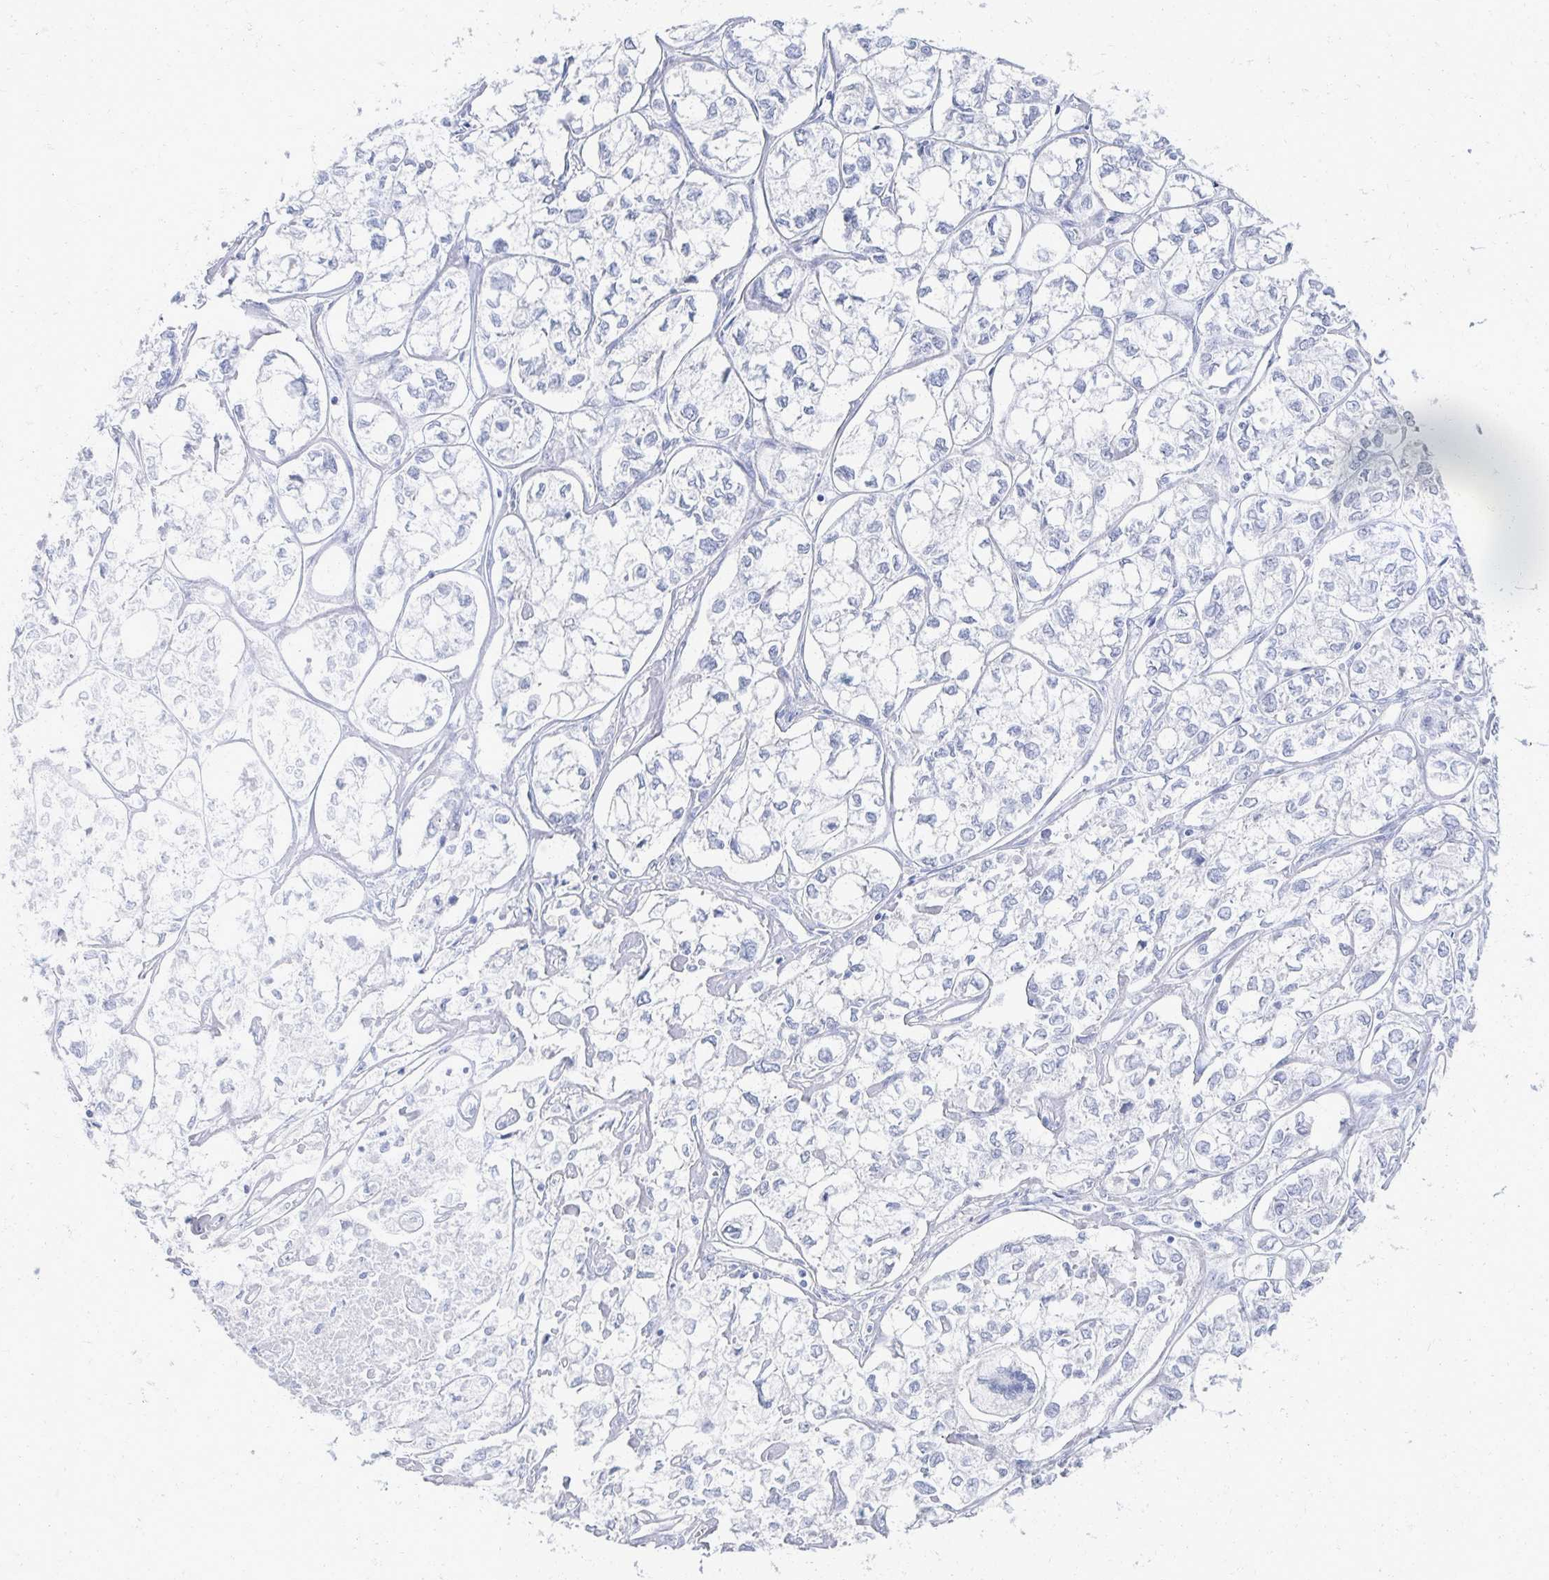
{"staining": {"intensity": "negative", "quantity": "none", "location": "none"}, "tissue": "ovarian cancer", "cell_type": "Tumor cells", "image_type": "cancer", "snomed": [{"axis": "morphology", "description": "Carcinoma, endometroid"}, {"axis": "topography", "description": "Ovary"}], "caption": "An IHC image of endometroid carcinoma (ovarian) is shown. There is no staining in tumor cells of endometroid carcinoma (ovarian).", "gene": "PRR20A", "patient": {"sex": "female", "age": 64}}